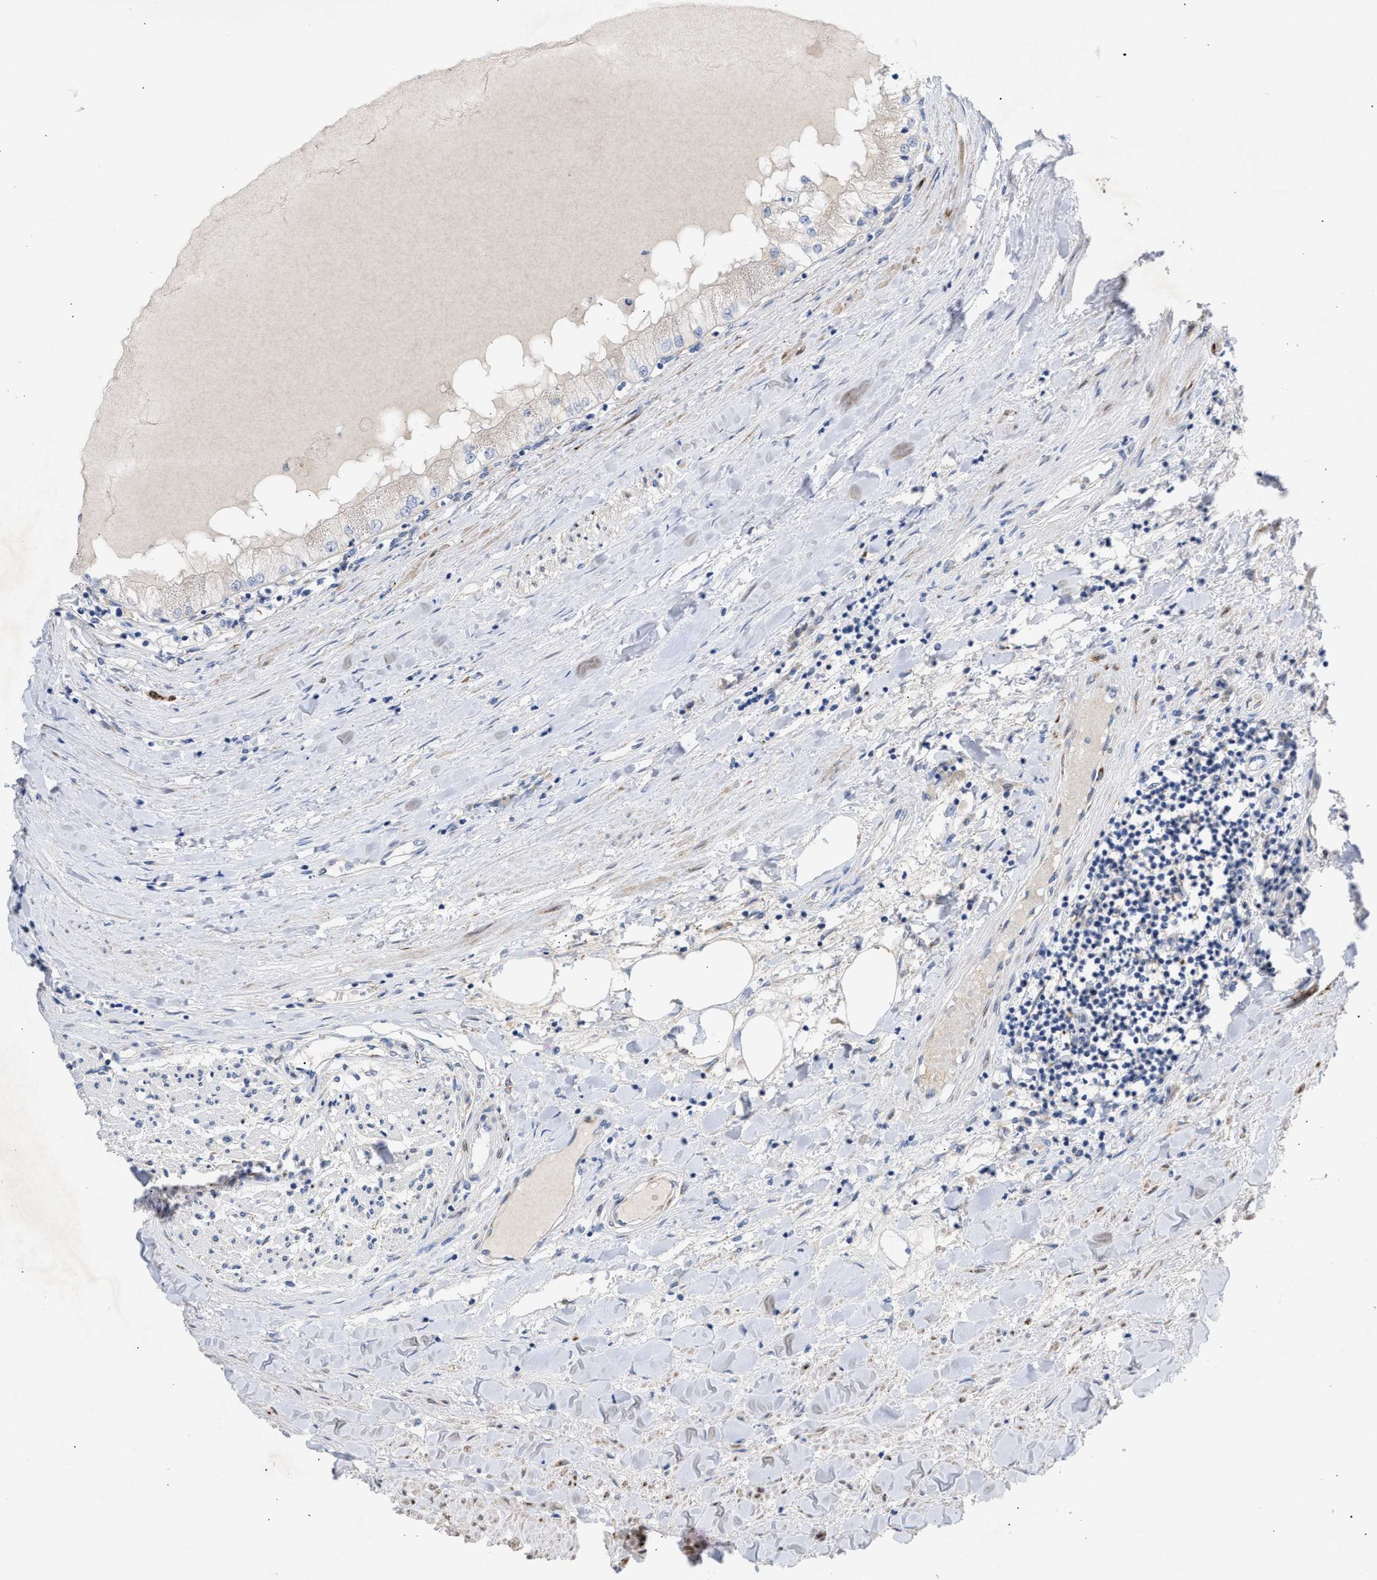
{"staining": {"intensity": "negative", "quantity": "none", "location": "none"}, "tissue": "renal cancer", "cell_type": "Tumor cells", "image_type": "cancer", "snomed": [{"axis": "morphology", "description": "Adenocarcinoma, NOS"}, {"axis": "topography", "description": "Kidney"}], "caption": "There is no significant expression in tumor cells of renal cancer (adenocarcinoma).", "gene": "SELENOM", "patient": {"sex": "male", "age": 68}}